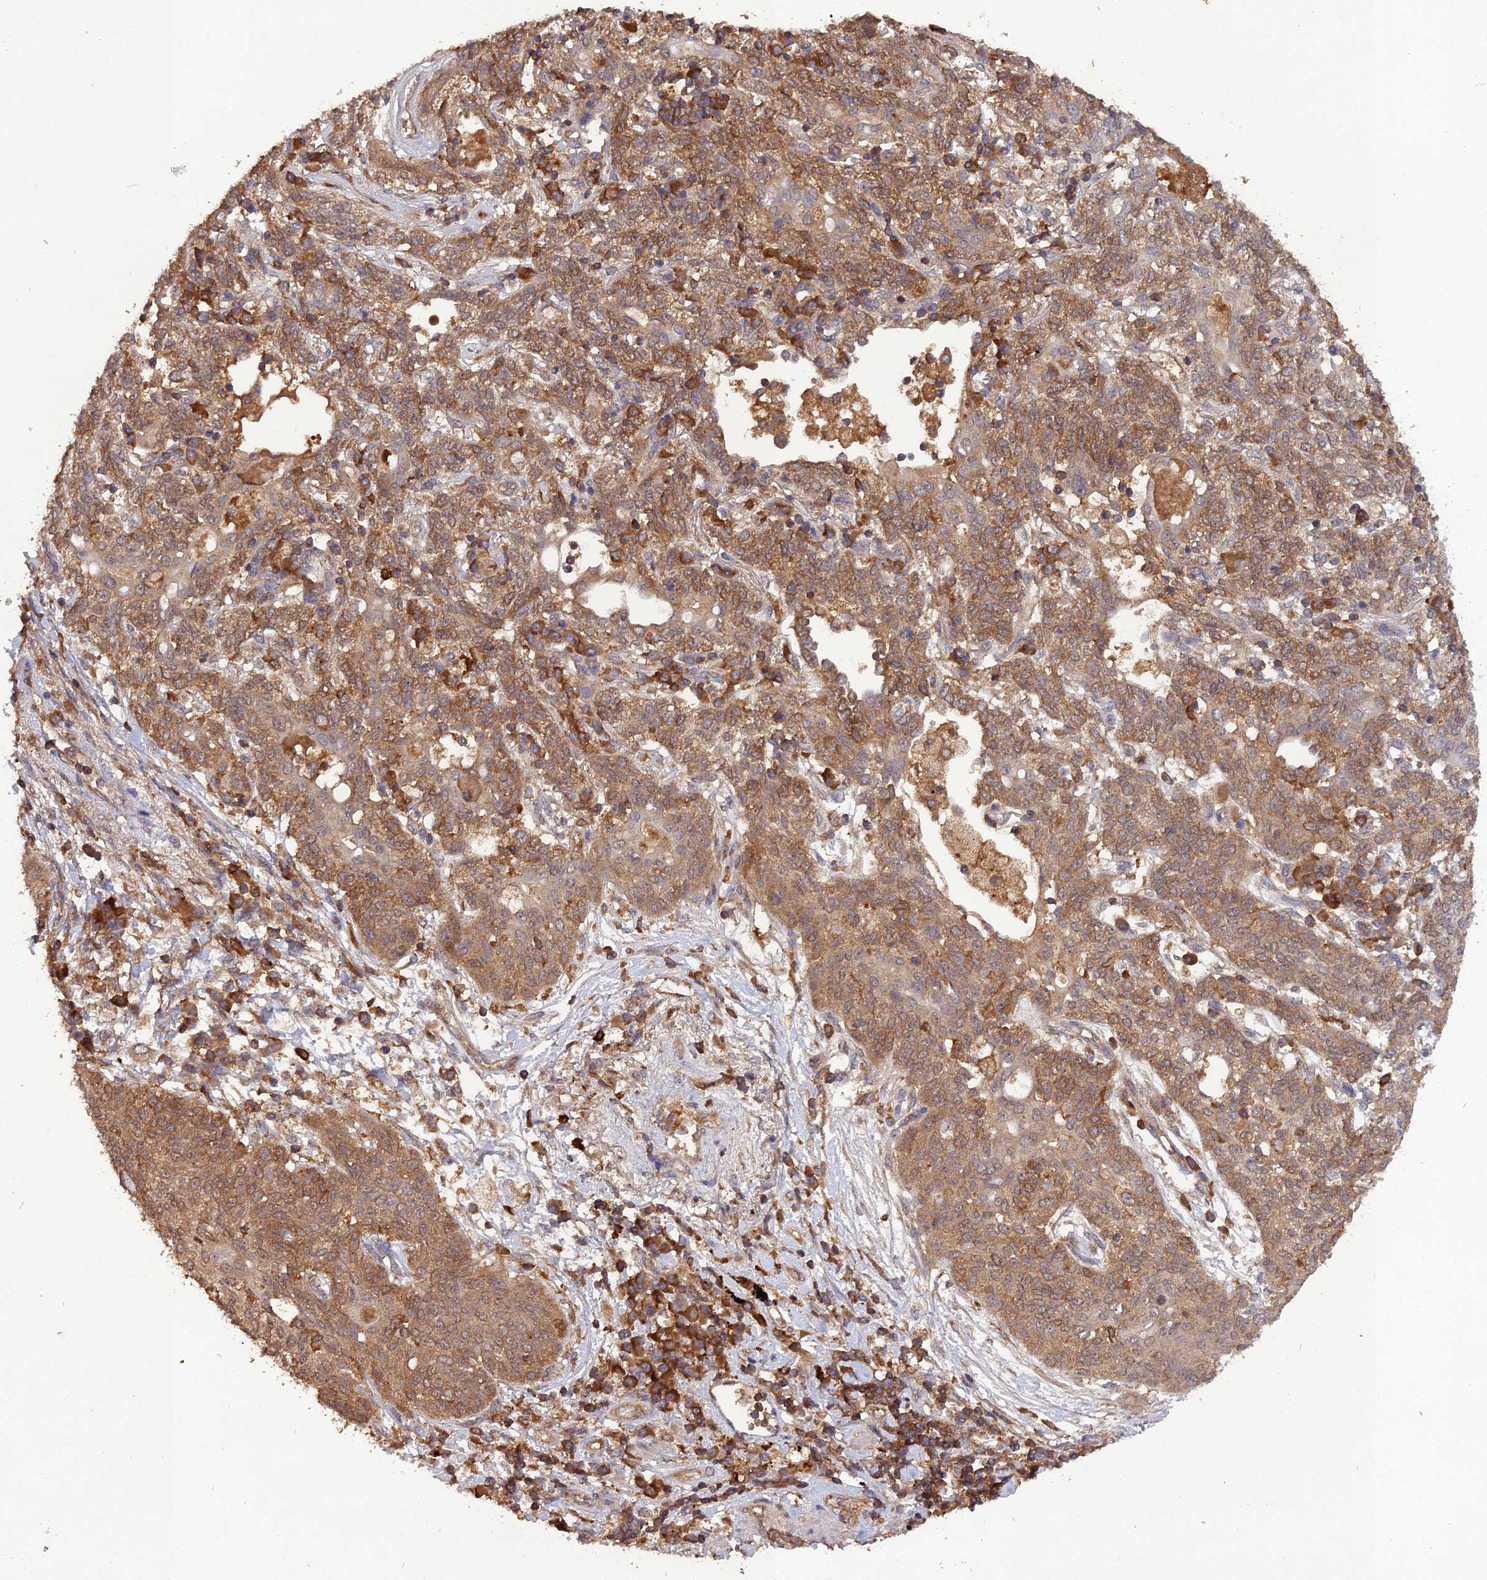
{"staining": {"intensity": "moderate", "quantity": ">75%", "location": "cytoplasmic/membranous"}, "tissue": "lung cancer", "cell_type": "Tumor cells", "image_type": "cancer", "snomed": [{"axis": "morphology", "description": "Squamous cell carcinoma, NOS"}, {"axis": "topography", "description": "Lung"}], "caption": "Lung squamous cell carcinoma stained for a protein reveals moderate cytoplasmic/membranous positivity in tumor cells.", "gene": "TMEM258", "patient": {"sex": "female", "age": 70}}